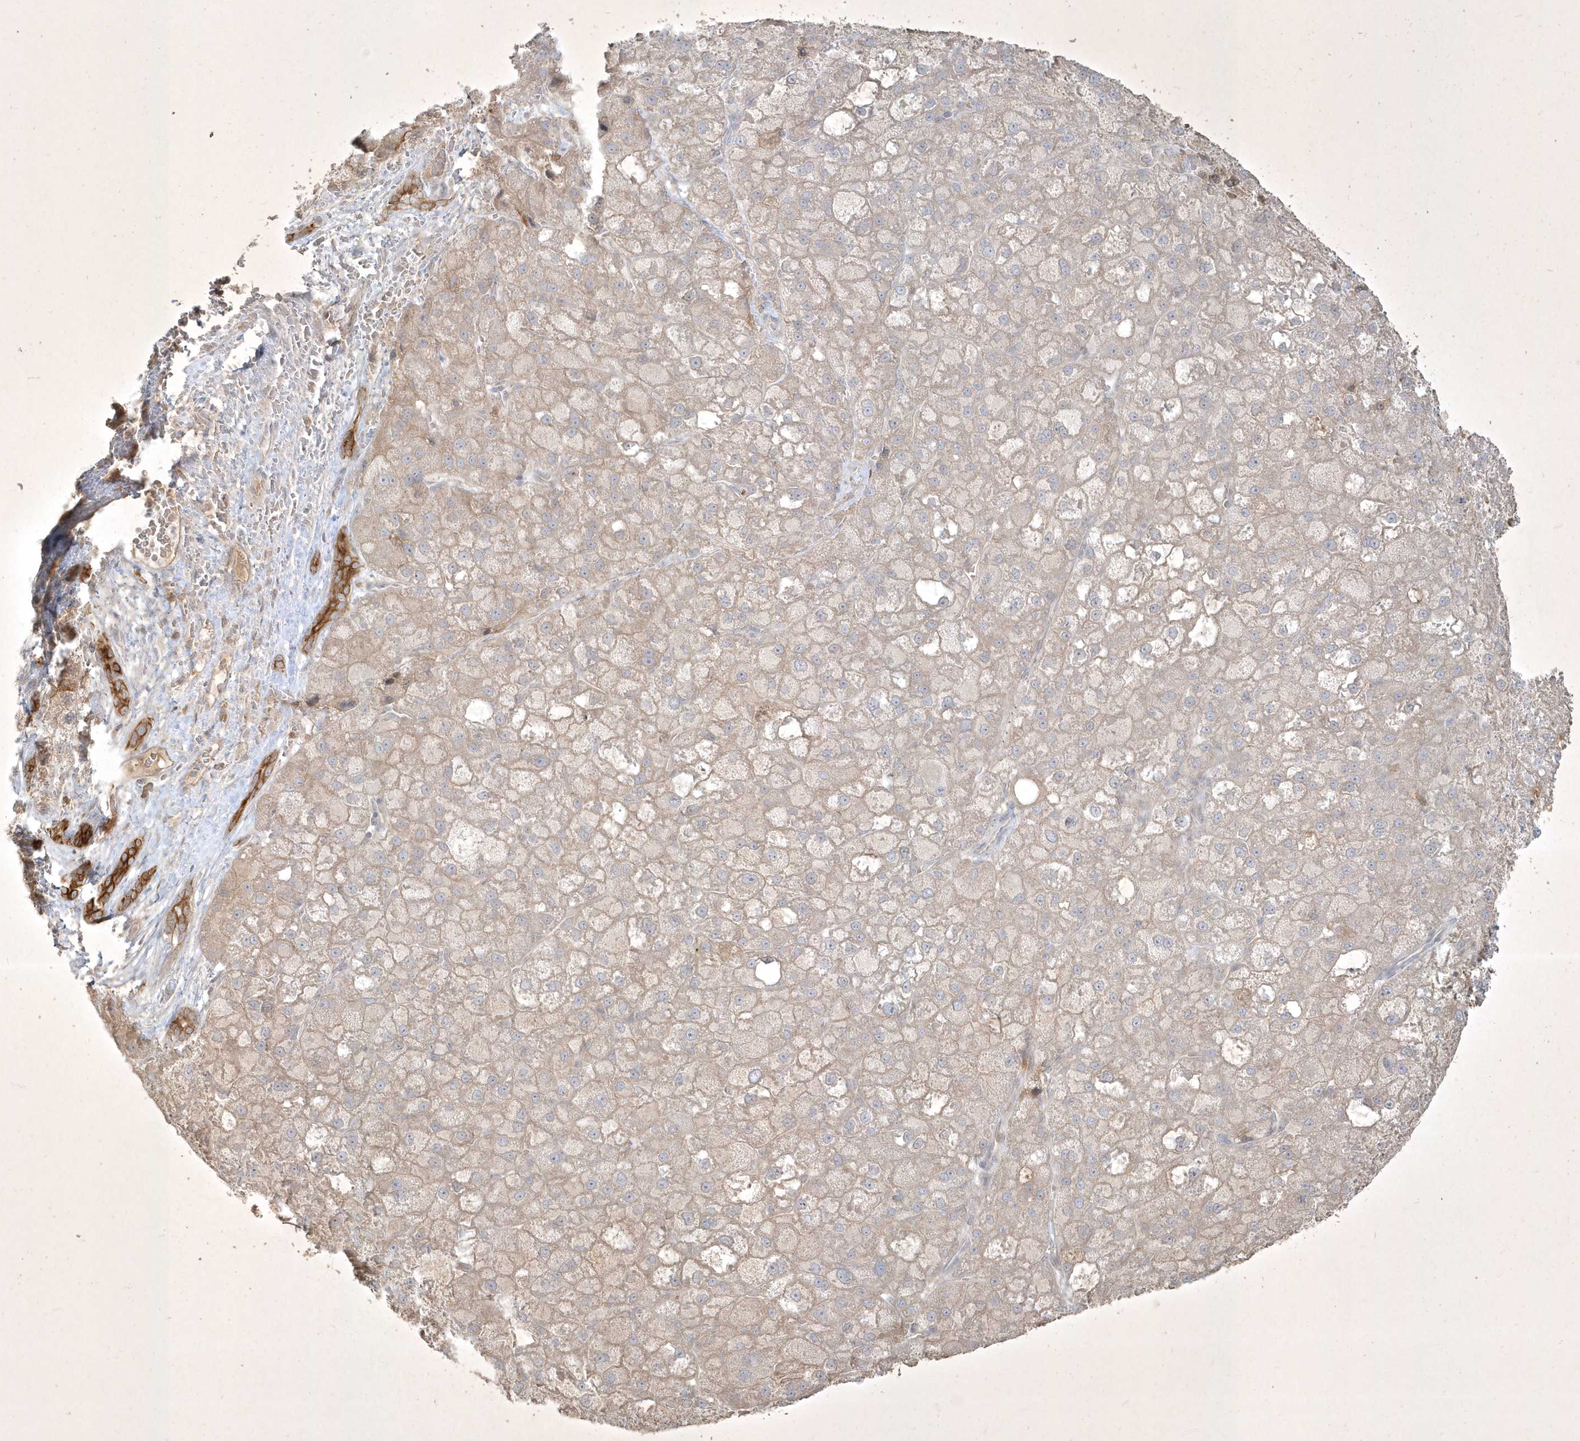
{"staining": {"intensity": "weak", "quantity": "25%-75%", "location": "cytoplasmic/membranous"}, "tissue": "liver cancer", "cell_type": "Tumor cells", "image_type": "cancer", "snomed": [{"axis": "morphology", "description": "Carcinoma, Hepatocellular, NOS"}, {"axis": "topography", "description": "Liver"}], "caption": "IHC of human liver cancer (hepatocellular carcinoma) shows low levels of weak cytoplasmic/membranous staining in approximately 25%-75% of tumor cells. (DAB = brown stain, brightfield microscopy at high magnification).", "gene": "BOD1", "patient": {"sex": "male", "age": 57}}